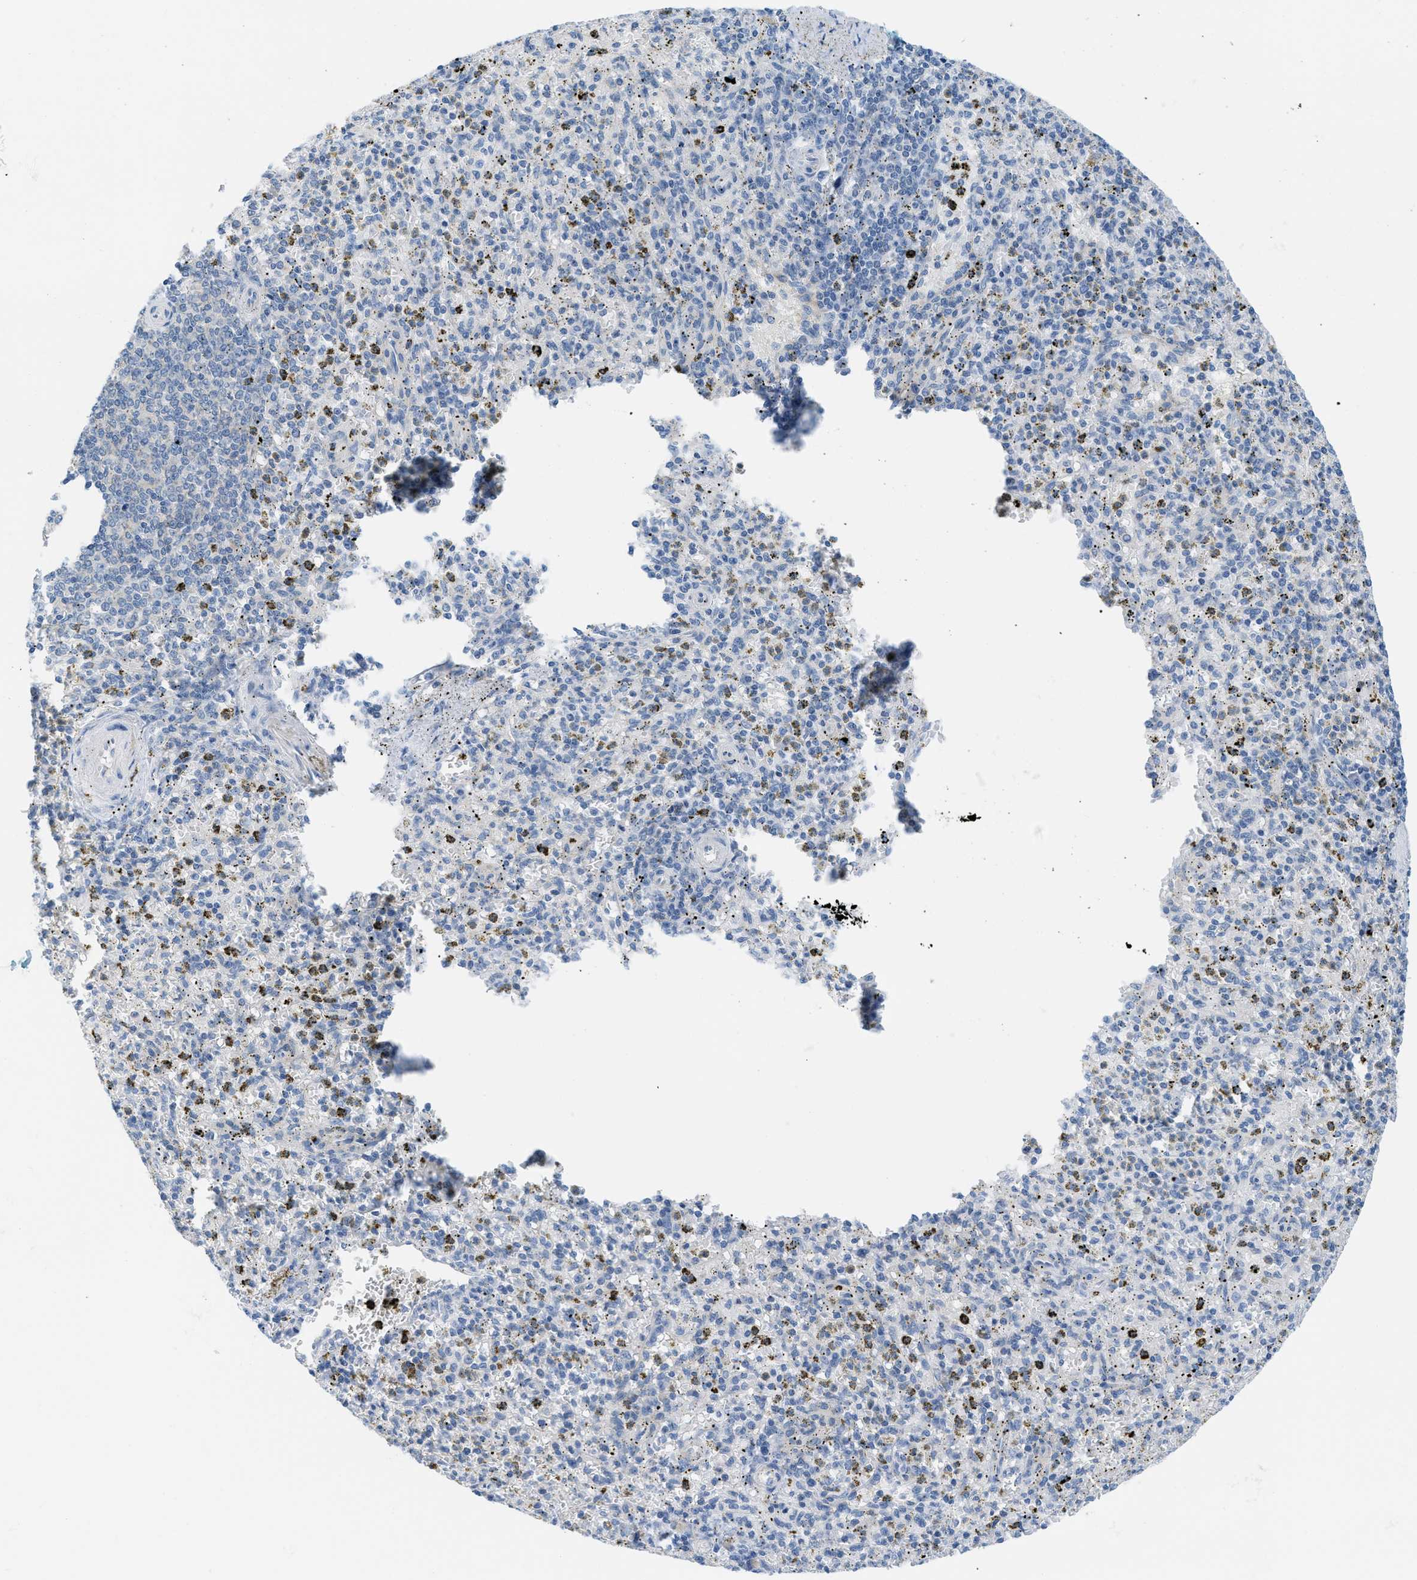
{"staining": {"intensity": "negative", "quantity": "none", "location": "none"}, "tissue": "spleen", "cell_type": "Cells in red pulp", "image_type": "normal", "snomed": [{"axis": "morphology", "description": "Normal tissue, NOS"}, {"axis": "topography", "description": "Spleen"}], "caption": "Immunohistochemistry (IHC) histopathology image of unremarkable human spleen stained for a protein (brown), which displays no positivity in cells in red pulp.", "gene": "ASGR1", "patient": {"sex": "male", "age": 72}}